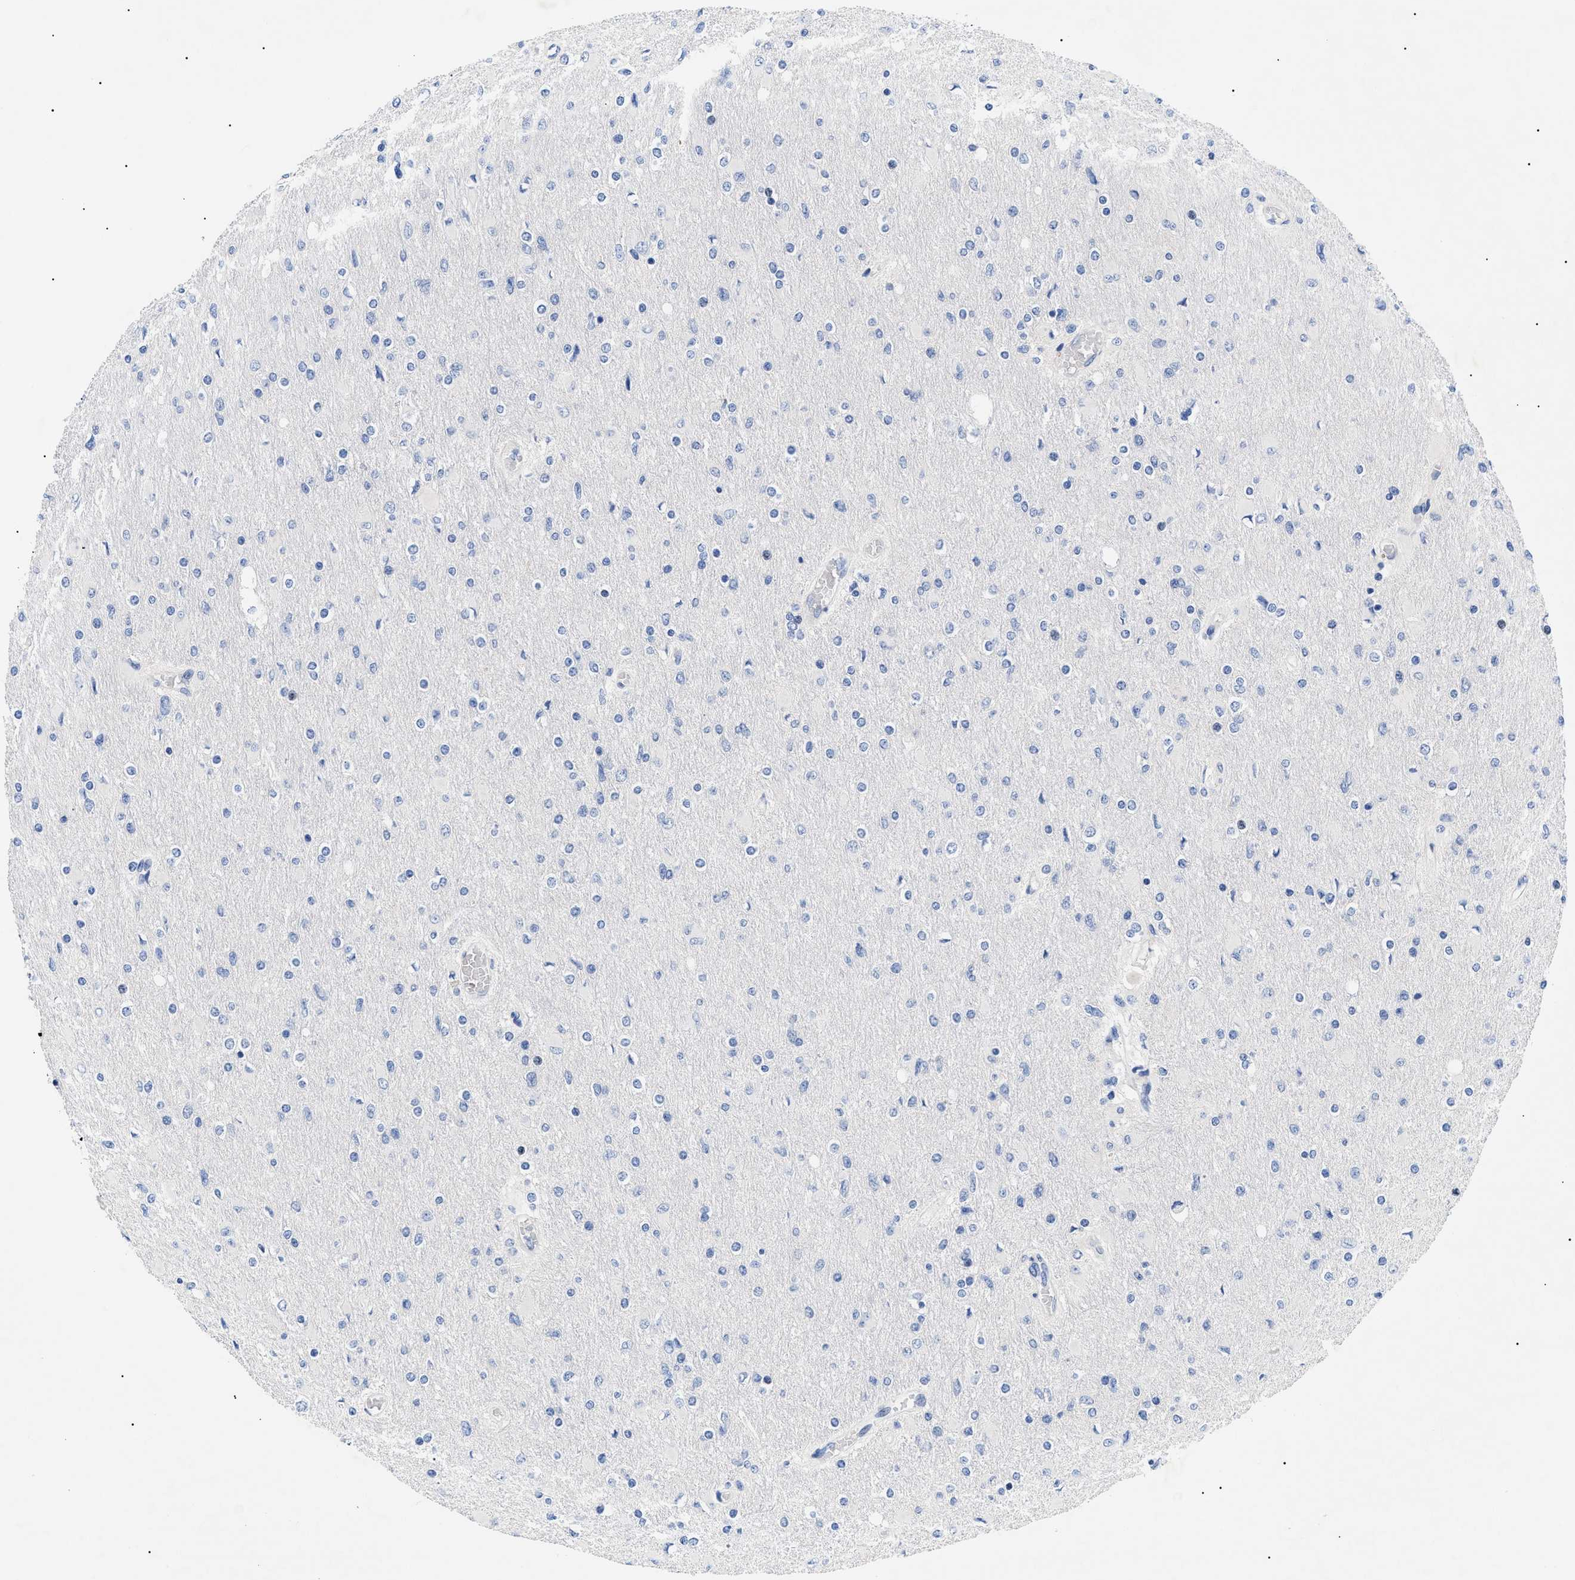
{"staining": {"intensity": "negative", "quantity": "none", "location": "none"}, "tissue": "glioma", "cell_type": "Tumor cells", "image_type": "cancer", "snomed": [{"axis": "morphology", "description": "Glioma, malignant, High grade"}, {"axis": "topography", "description": "Cerebral cortex"}], "caption": "Tumor cells are negative for protein expression in human malignant glioma (high-grade).", "gene": "ACKR1", "patient": {"sex": "female", "age": 36}}